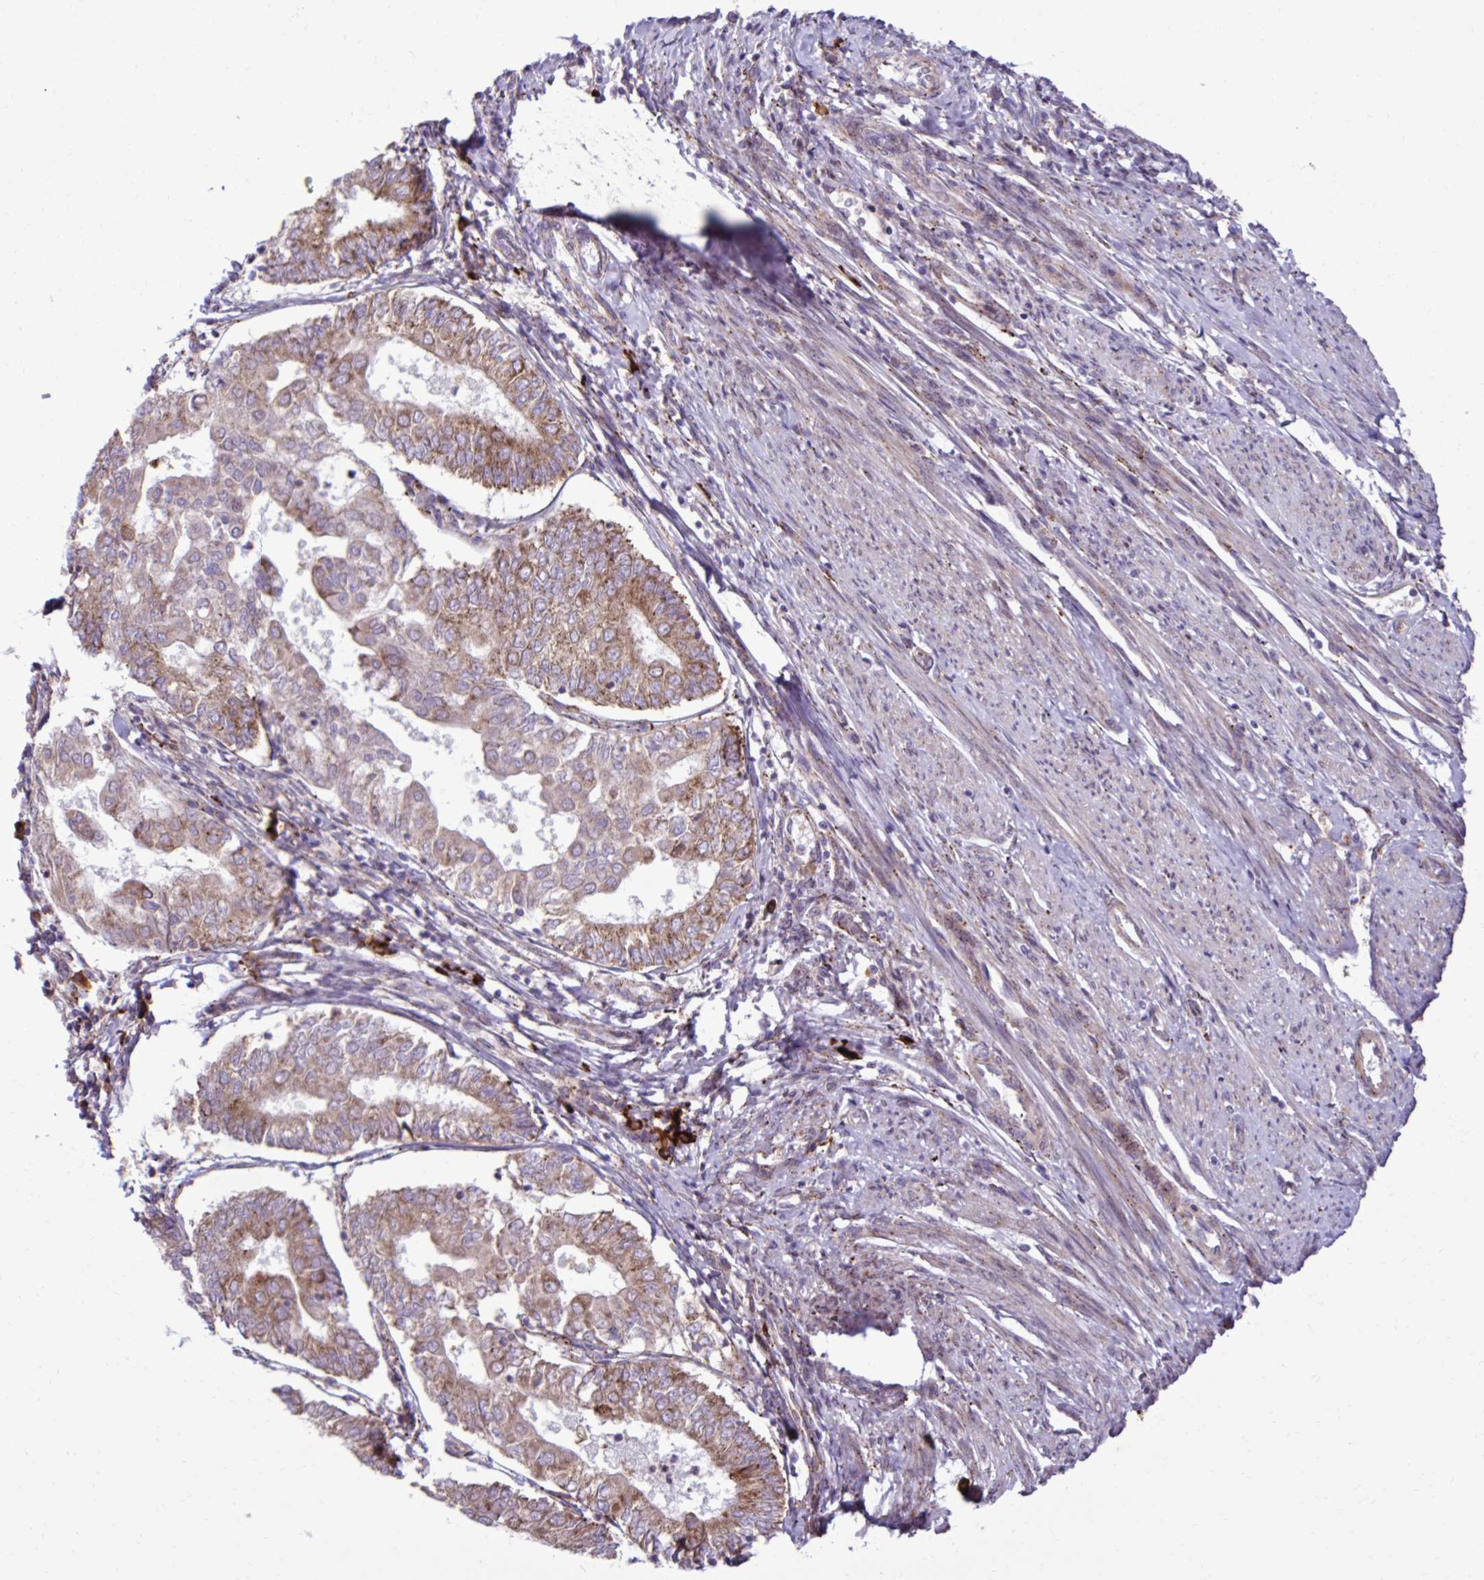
{"staining": {"intensity": "moderate", "quantity": "25%-75%", "location": "cytoplasmic/membranous"}, "tissue": "endometrial cancer", "cell_type": "Tumor cells", "image_type": "cancer", "snomed": [{"axis": "morphology", "description": "Adenocarcinoma, NOS"}, {"axis": "topography", "description": "Endometrium"}], "caption": "Moderate cytoplasmic/membranous protein positivity is seen in about 25%-75% of tumor cells in adenocarcinoma (endometrial).", "gene": "LIMS1", "patient": {"sex": "female", "age": 68}}